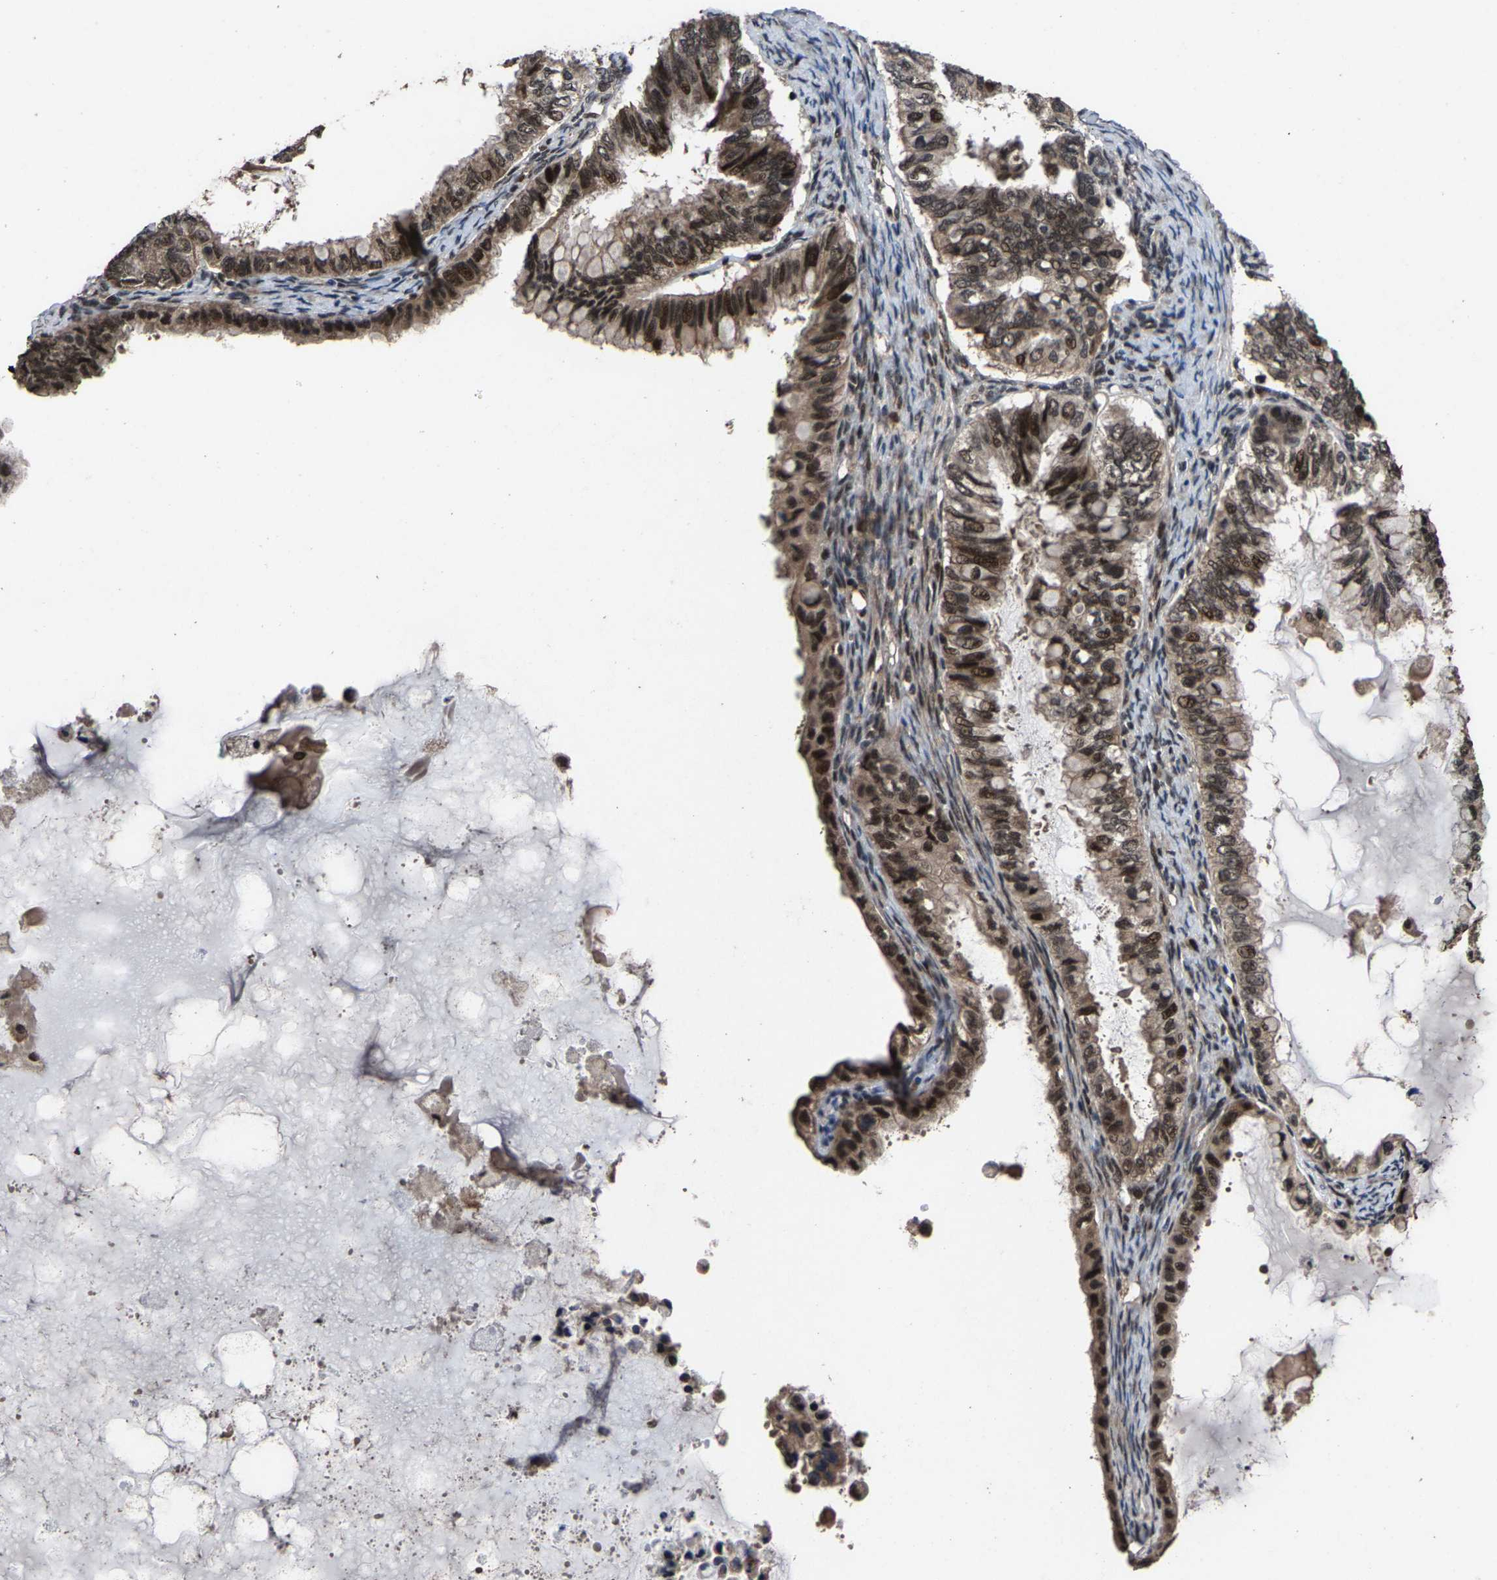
{"staining": {"intensity": "moderate", "quantity": ">75%", "location": "nuclear"}, "tissue": "ovarian cancer", "cell_type": "Tumor cells", "image_type": "cancer", "snomed": [{"axis": "morphology", "description": "Cystadenocarcinoma, mucinous, NOS"}, {"axis": "topography", "description": "Ovary"}], "caption": "Immunohistochemical staining of ovarian cancer (mucinous cystadenocarcinoma) reveals medium levels of moderate nuclear protein staining in approximately >75% of tumor cells.", "gene": "HAUS6", "patient": {"sex": "female", "age": 80}}